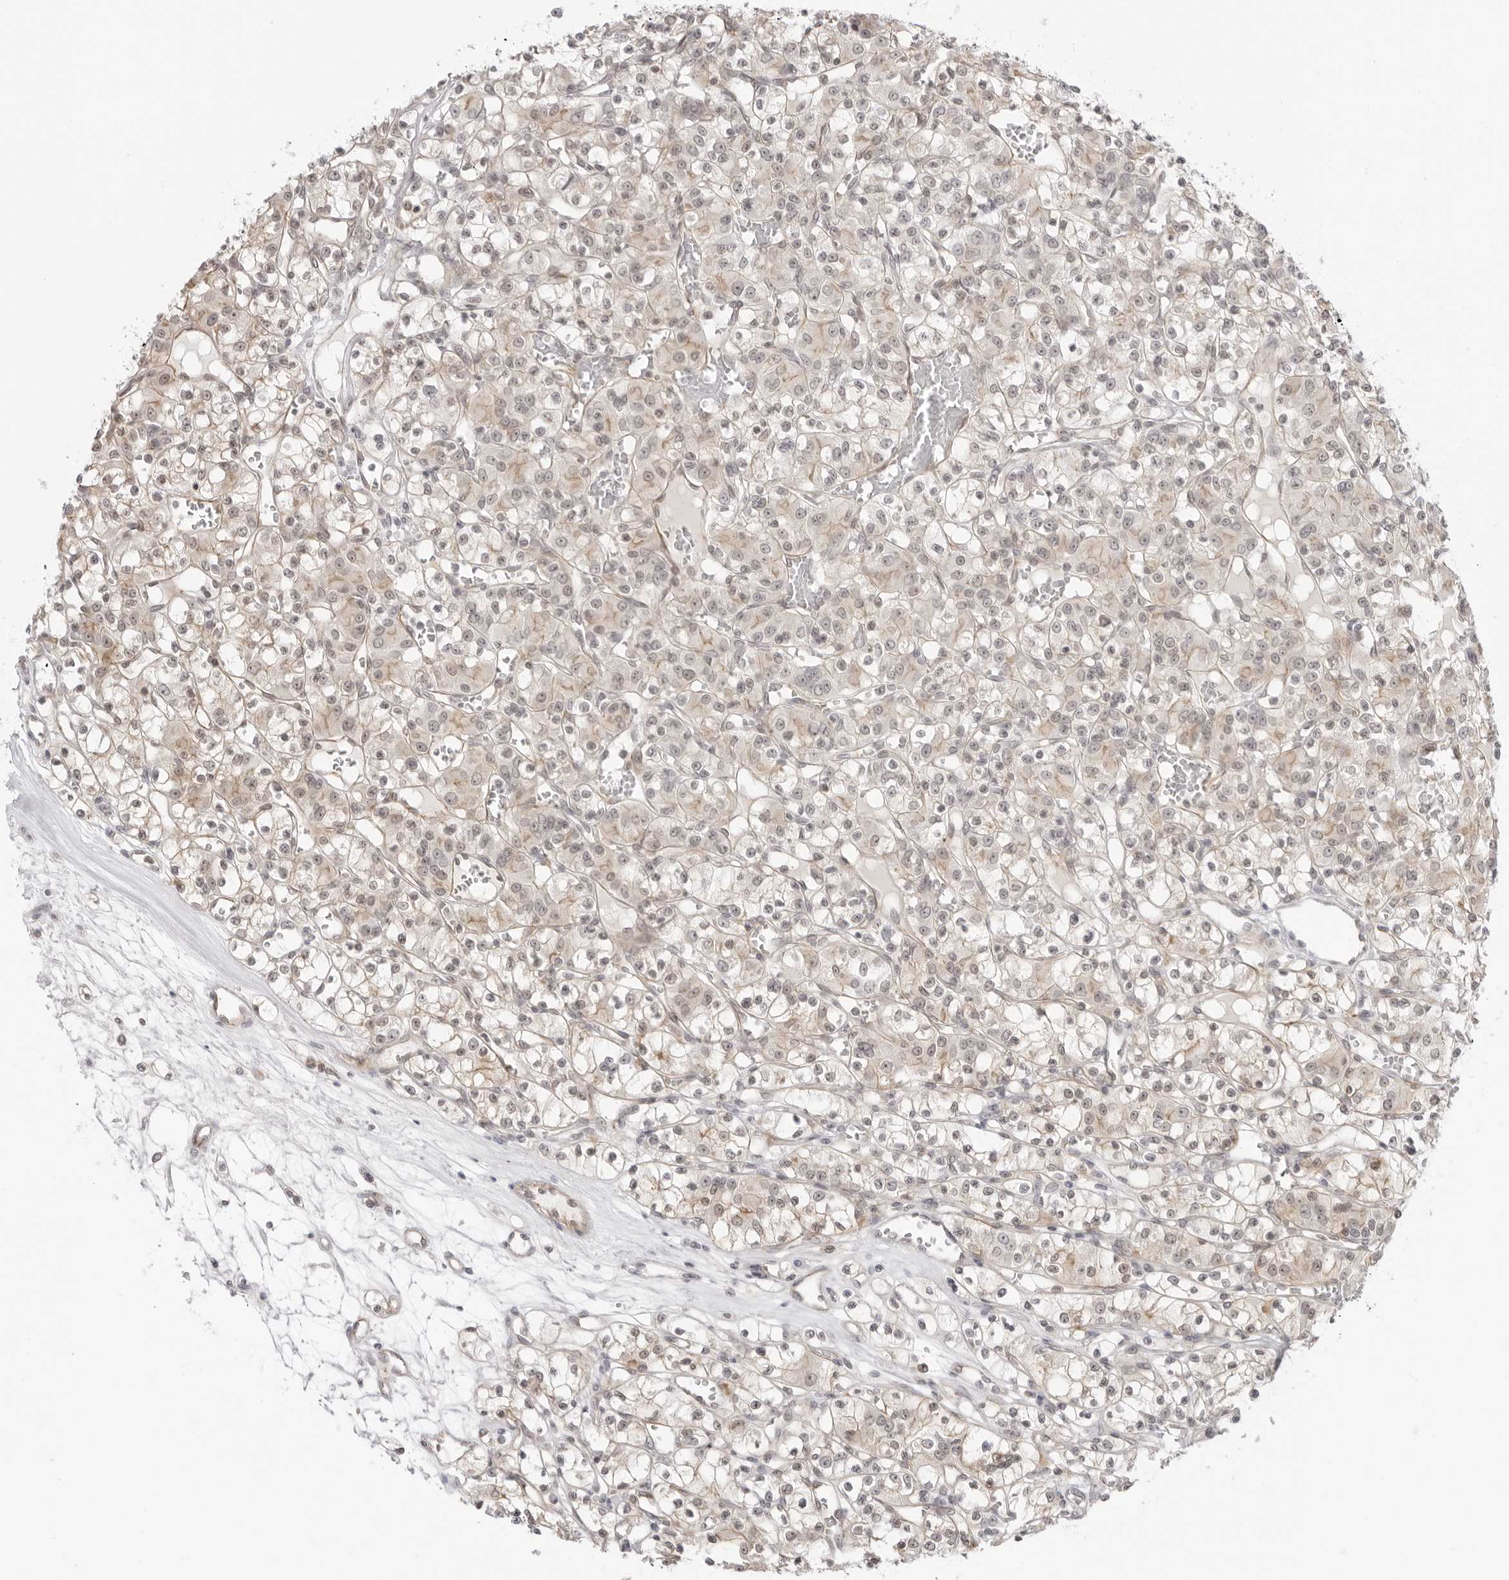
{"staining": {"intensity": "weak", "quantity": ">75%", "location": "cytoplasmic/membranous"}, "tissue": "renal cancer", "cell_type": "Tumor cells", "image_type": "cancer", "snomed": [{"axis": "morphology", "description": "Adenocarcinoma, NOS"}, {"axis": "topography", "description": "Kidney"}], "caption": "A photomicrograph of renal cancer stained for a protein reveals weak cytoplasmic/membranous brown staining in tumor cells.", "gene": "TRAPPC3", "patient": {"sex": "female", "age": 59}}